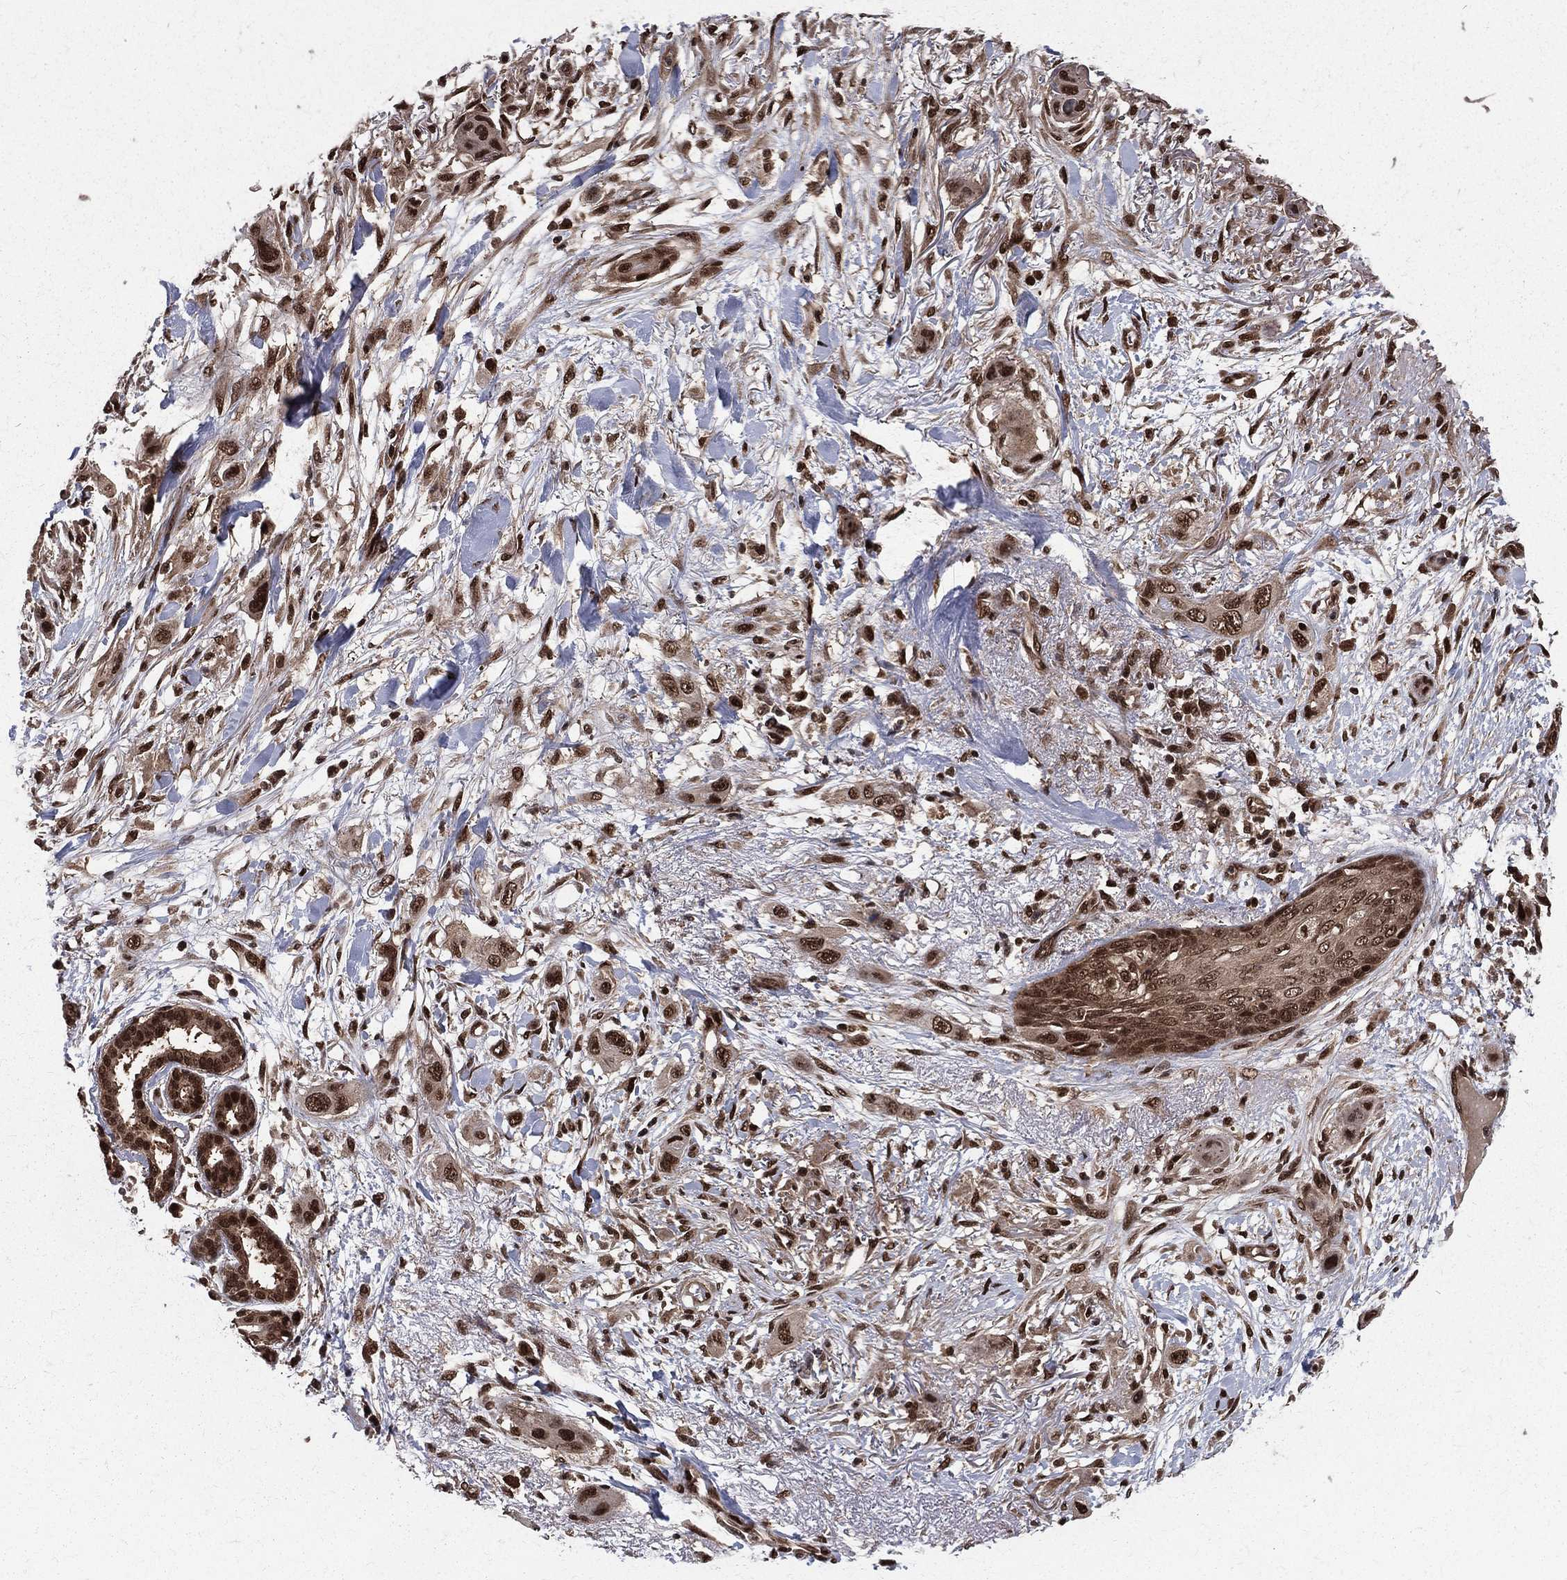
{"staining": {"intensity": "strong", "quantity": ">75%", "location": "nuclear"}, "tissue": "skin cancer", "cell_type": "Tumor cells", "image_type": "cancer", "snomed": [{"axis": "morphology", "description": "Squamous cell carcinoma, NOS"}, {"axis": "topography", "description": "Skin"}], "caption": "Strong nuclear protein staining is present in approximately >75% of tumor cells in skin cancer.", "gene": "COPS4", "patient": {"sex": "male", "age": 79}}